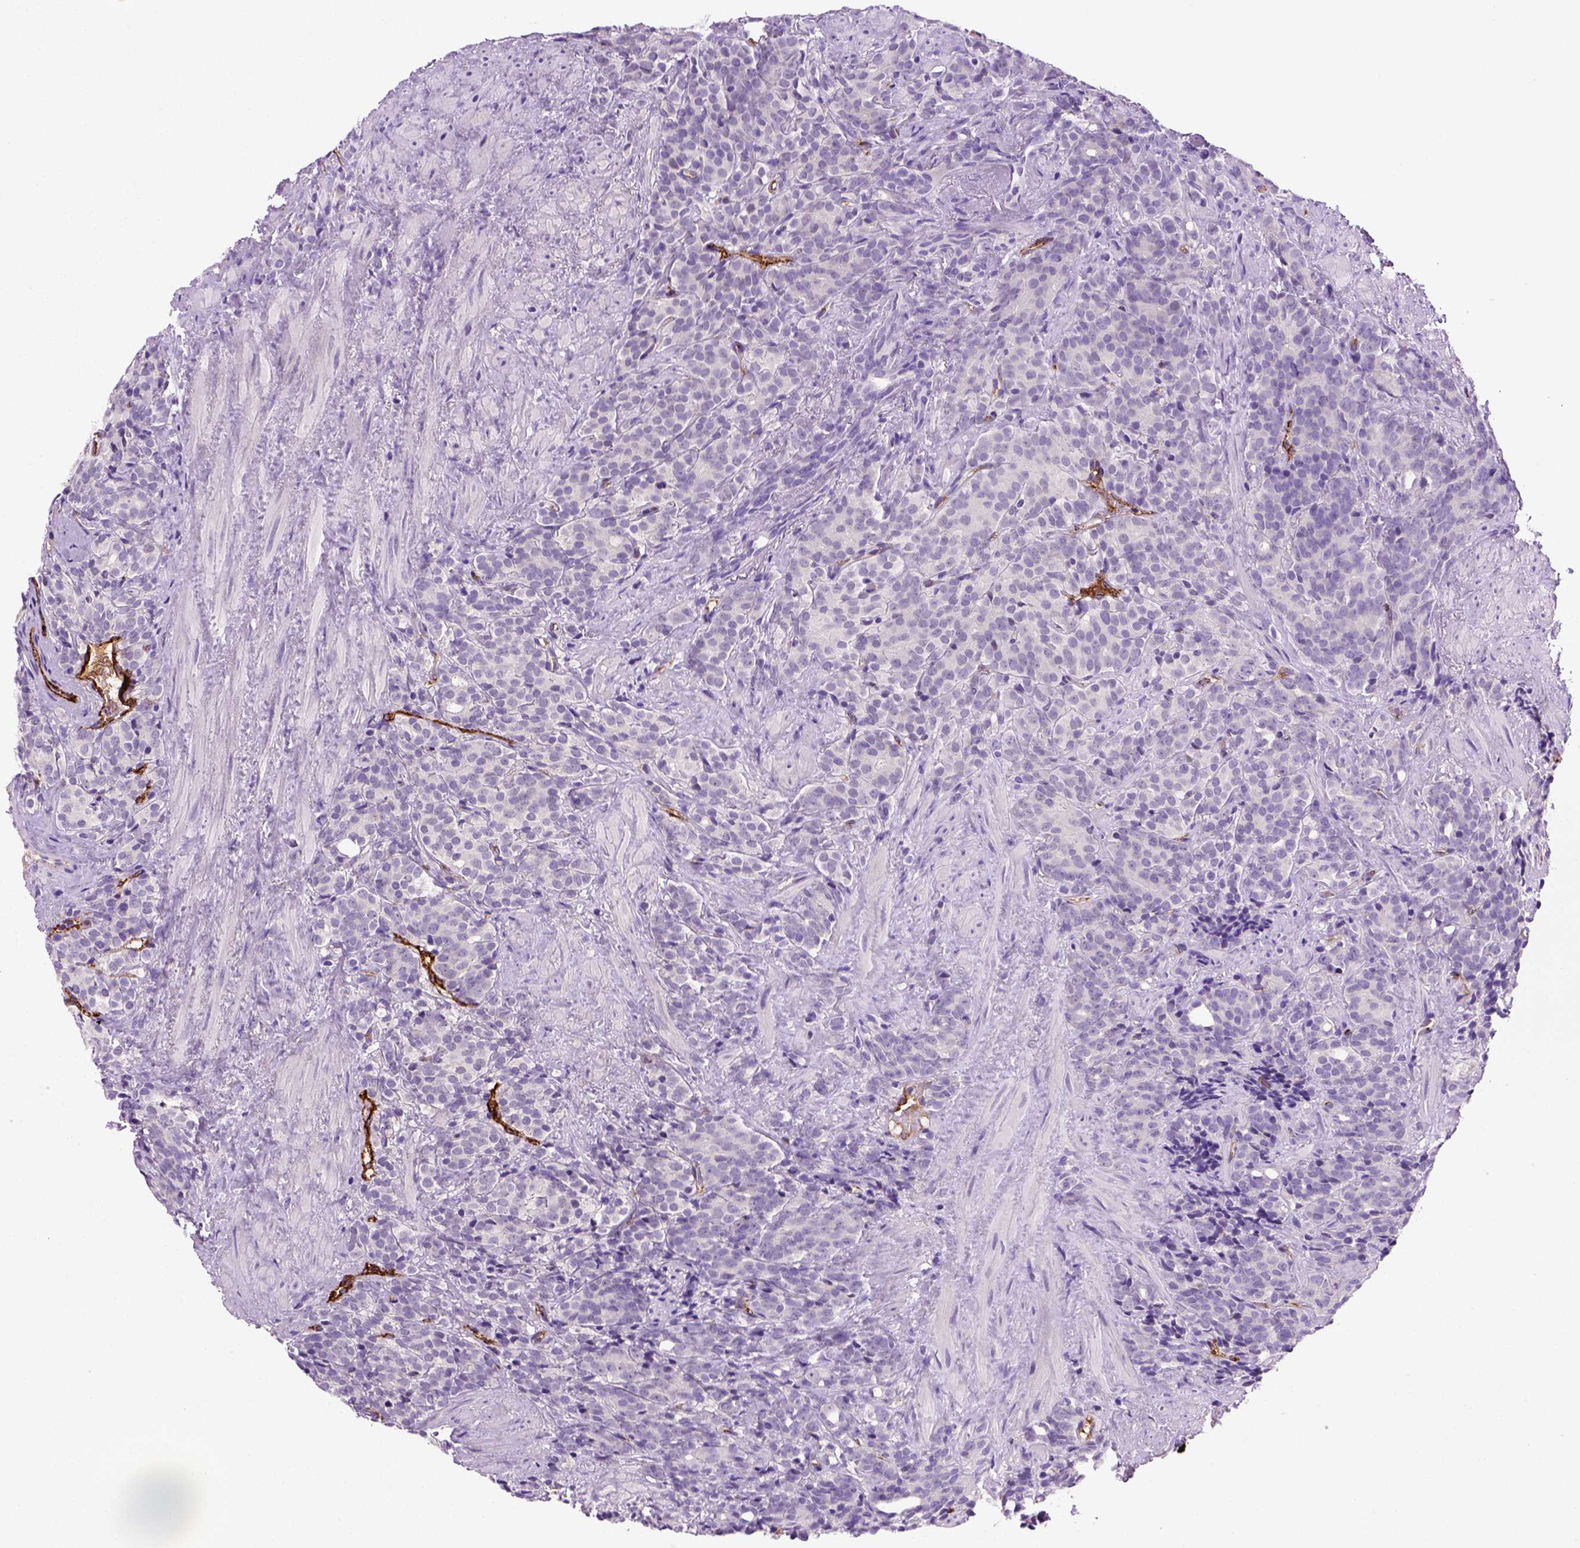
{"staining": {"intensity": "negative", "quantity": "none", "location": "none"}, "tissue": "prostate cancer", "cell_type": "Tumor cells", "image_type": "cancer", "snomed": [{"axis": "morphology", "description": "Adenocarcinoma, High grade"}, {"axis": "topography", "description": "Prostate"}], "caption": "Tumor cells show no significant expression in prostate cancer. (Brightfield microscopy of DAB (3,3'-diaminobenzidine) immunohistochemistry (IHC) at high magnification).", "gene": "VWF", "patient": {"sex": "male", "age": 84}}